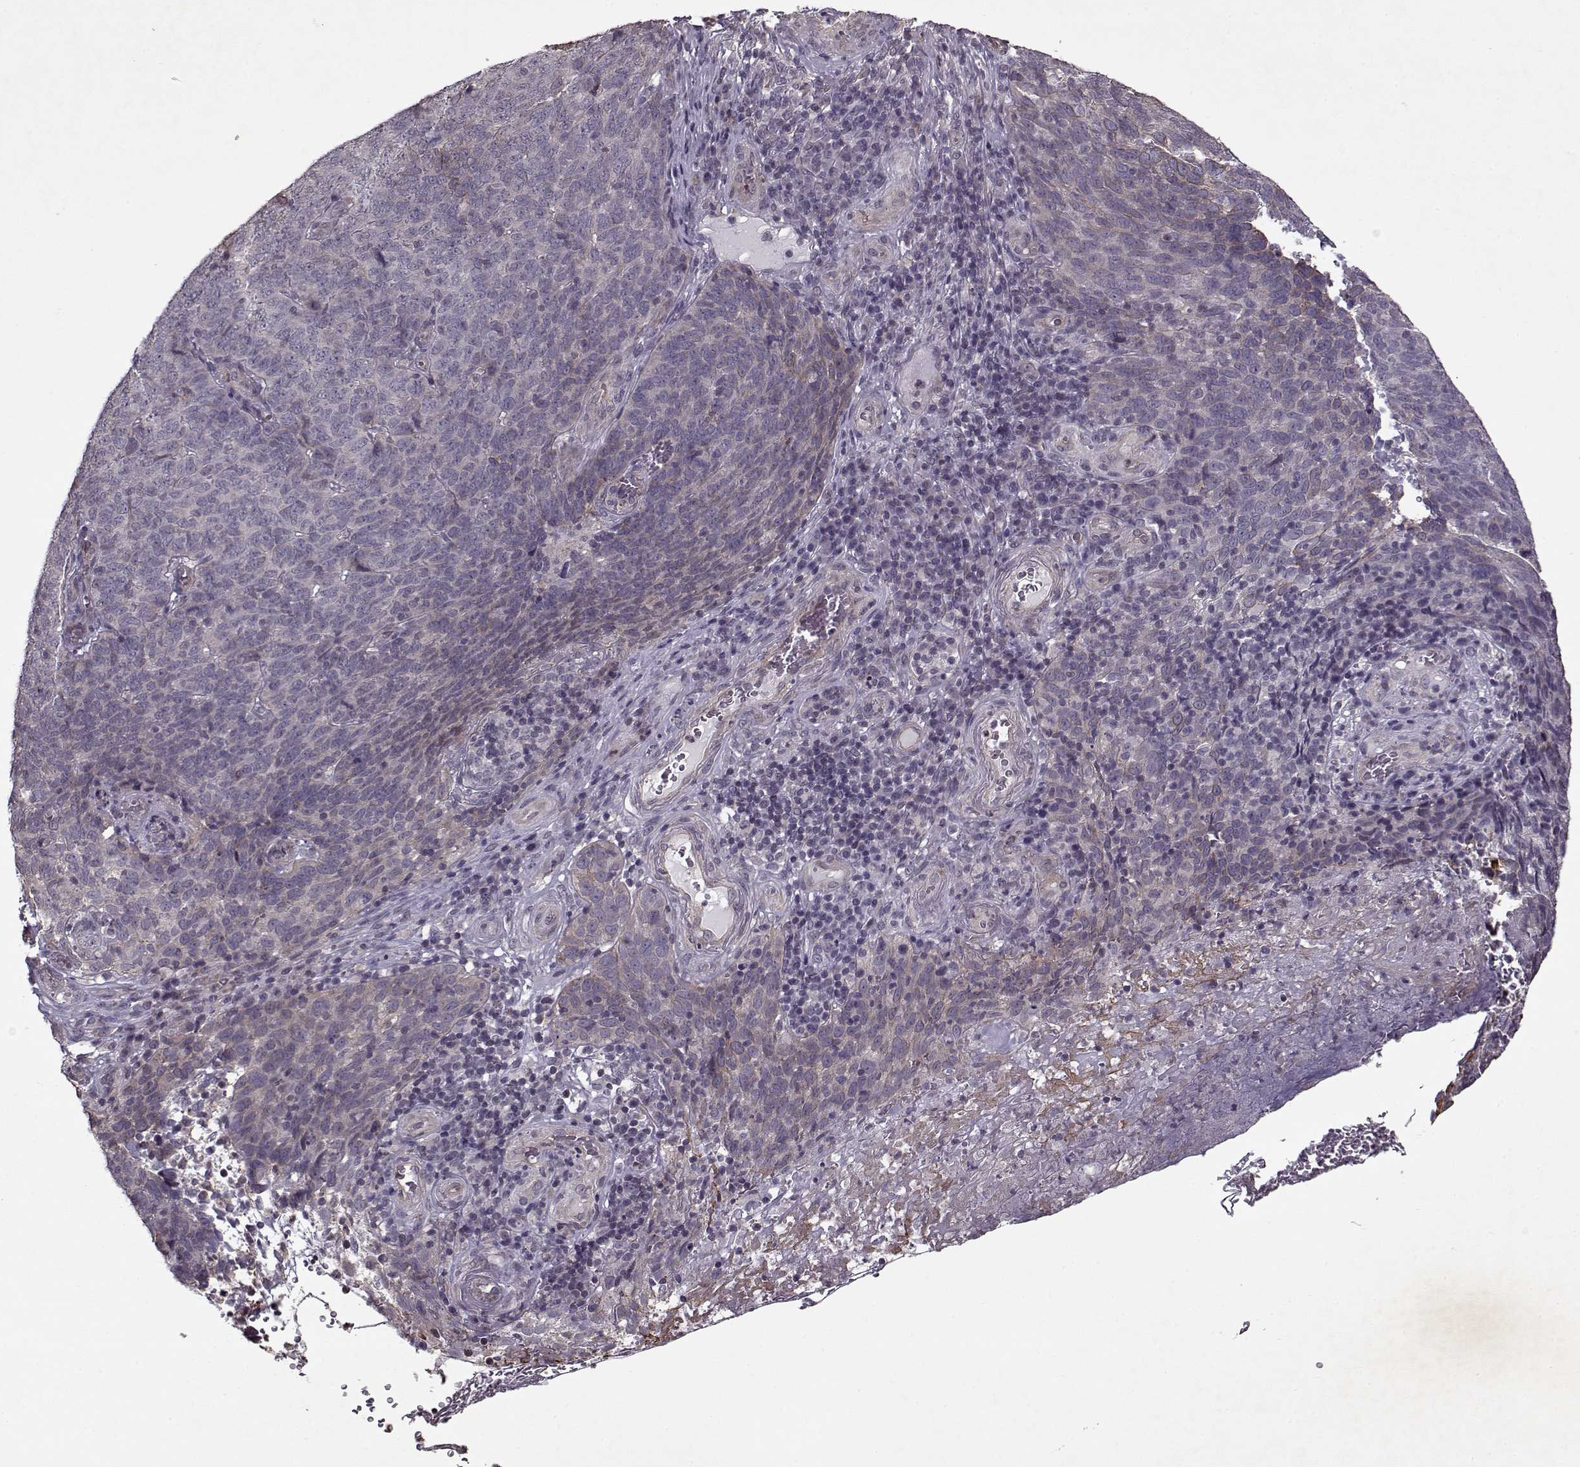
{"staining": {"intensity": "weak", "quantity": "<25%", "location": "cytoplasmic/membranous"}, "tissue": "skin cancer", "cell_type": "Tumor cells", "image_type": "cancer", "snomed": [{"axis": "morphology", "description": "Squamous cell carcinoma, NOS"}, {"axis": "topography", "description": "Skin"}, {"axis": "topography", "description": "Anal"}], "caption": "DAB (3,3'-diaminobenzidine) immunohistochemical staining of human skin cancer shows no significant expression in tumor cells.", "gene": "KRT9", "patient": {"sex": "female", "age": 51}}